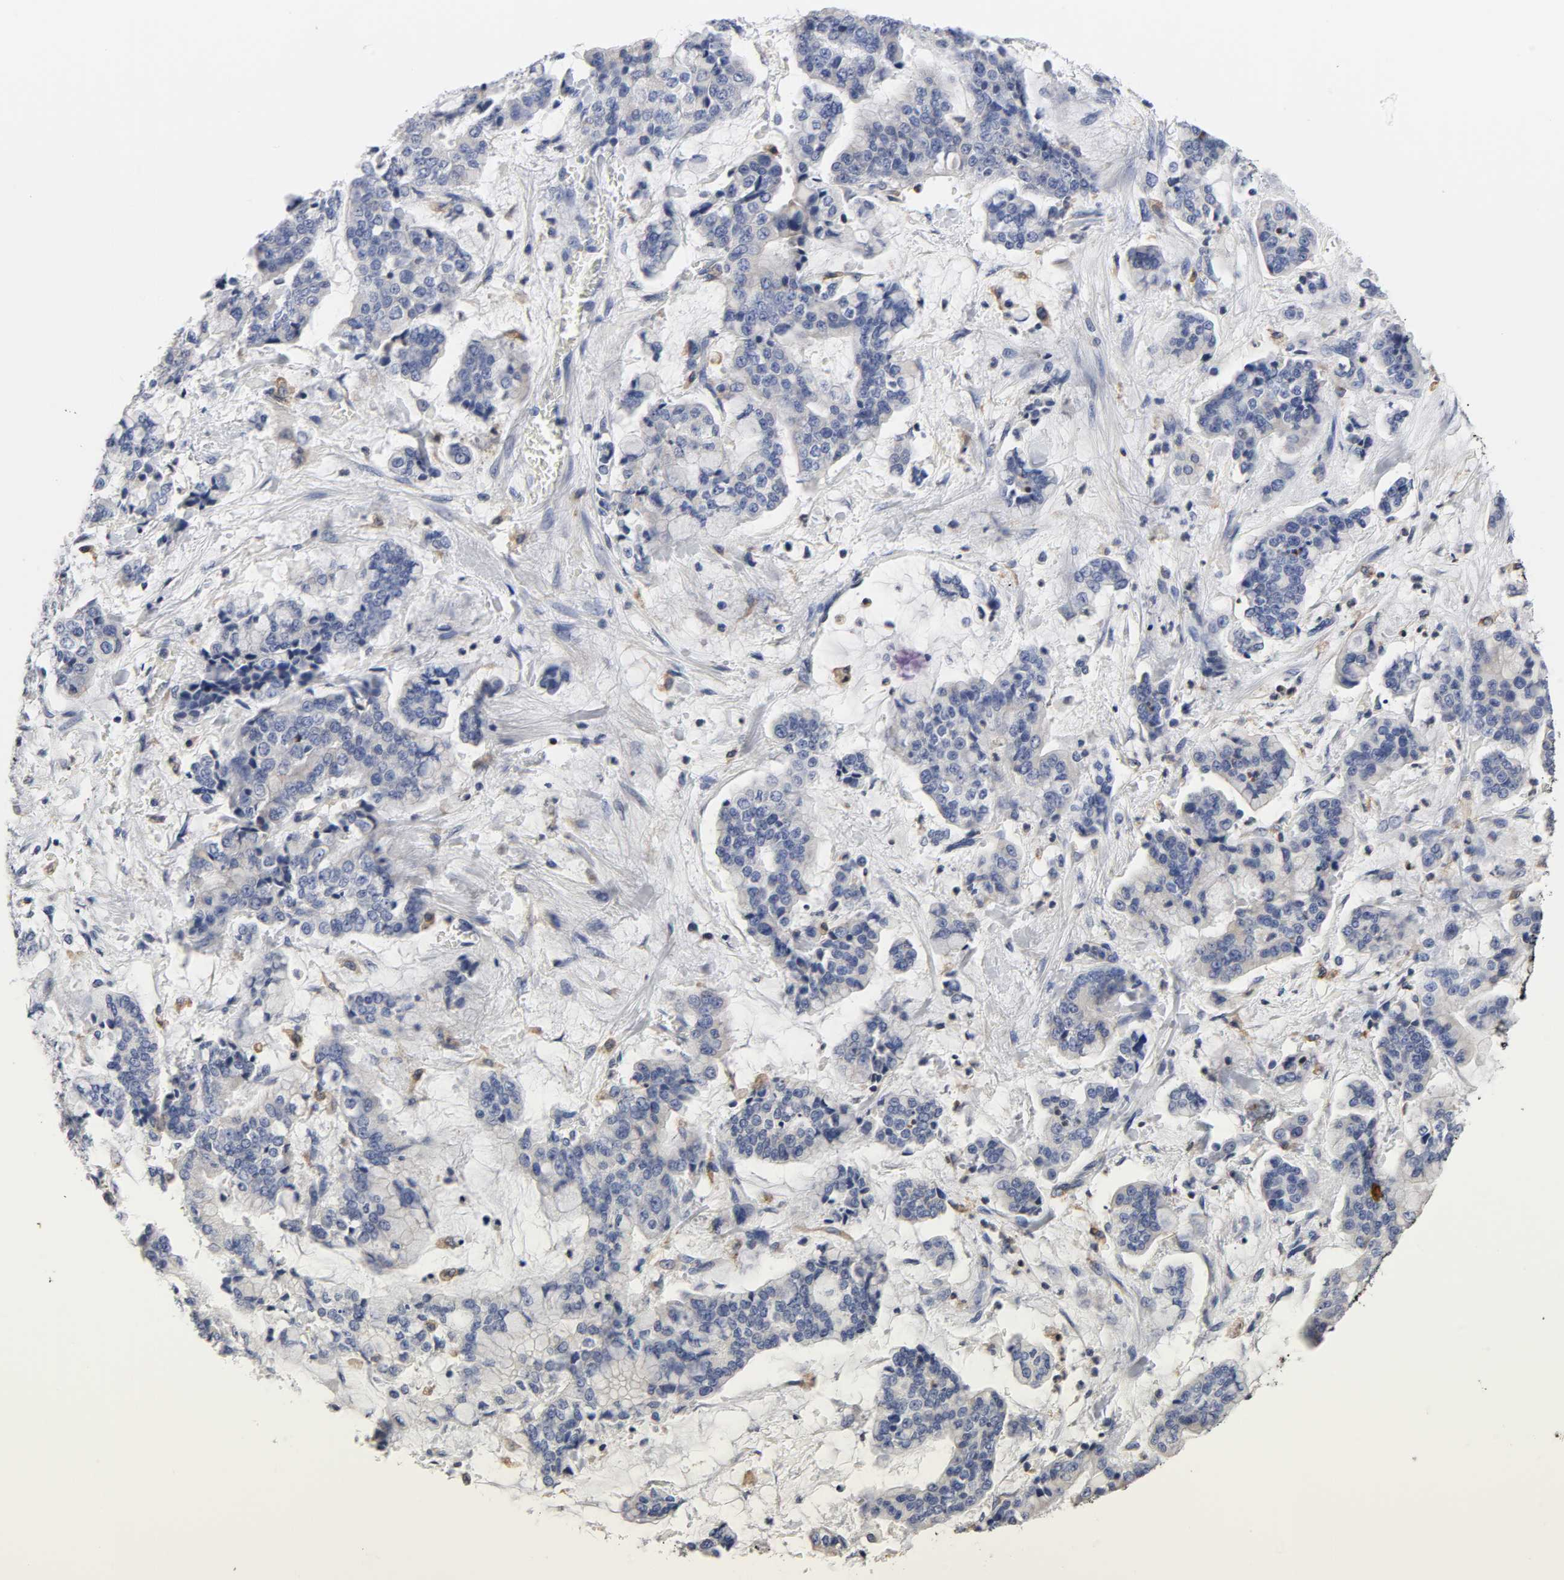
{"staining": {"intensity": "negative", "quantity": "none", "location": "none"}, "tissue": "stomach cancer", "cell_type": "Tumor cells", "image_type": "cancer", "snomed": [{"axis": "morphology", "description": "Normal tissue, NOS"}, {"axis": "morphology", "description": "Adenocarcinoma, NOS"}, {"axis": "topography", "description": "Stomach, upper"}, {"axis": "topography", "description": "Stomach"}], "caption": "This is an IHC micrograph of stomach cancer. There is no positivity in tumor cells.", "gene": "HCK", "patient": {"sex": "male", "age": 76}}